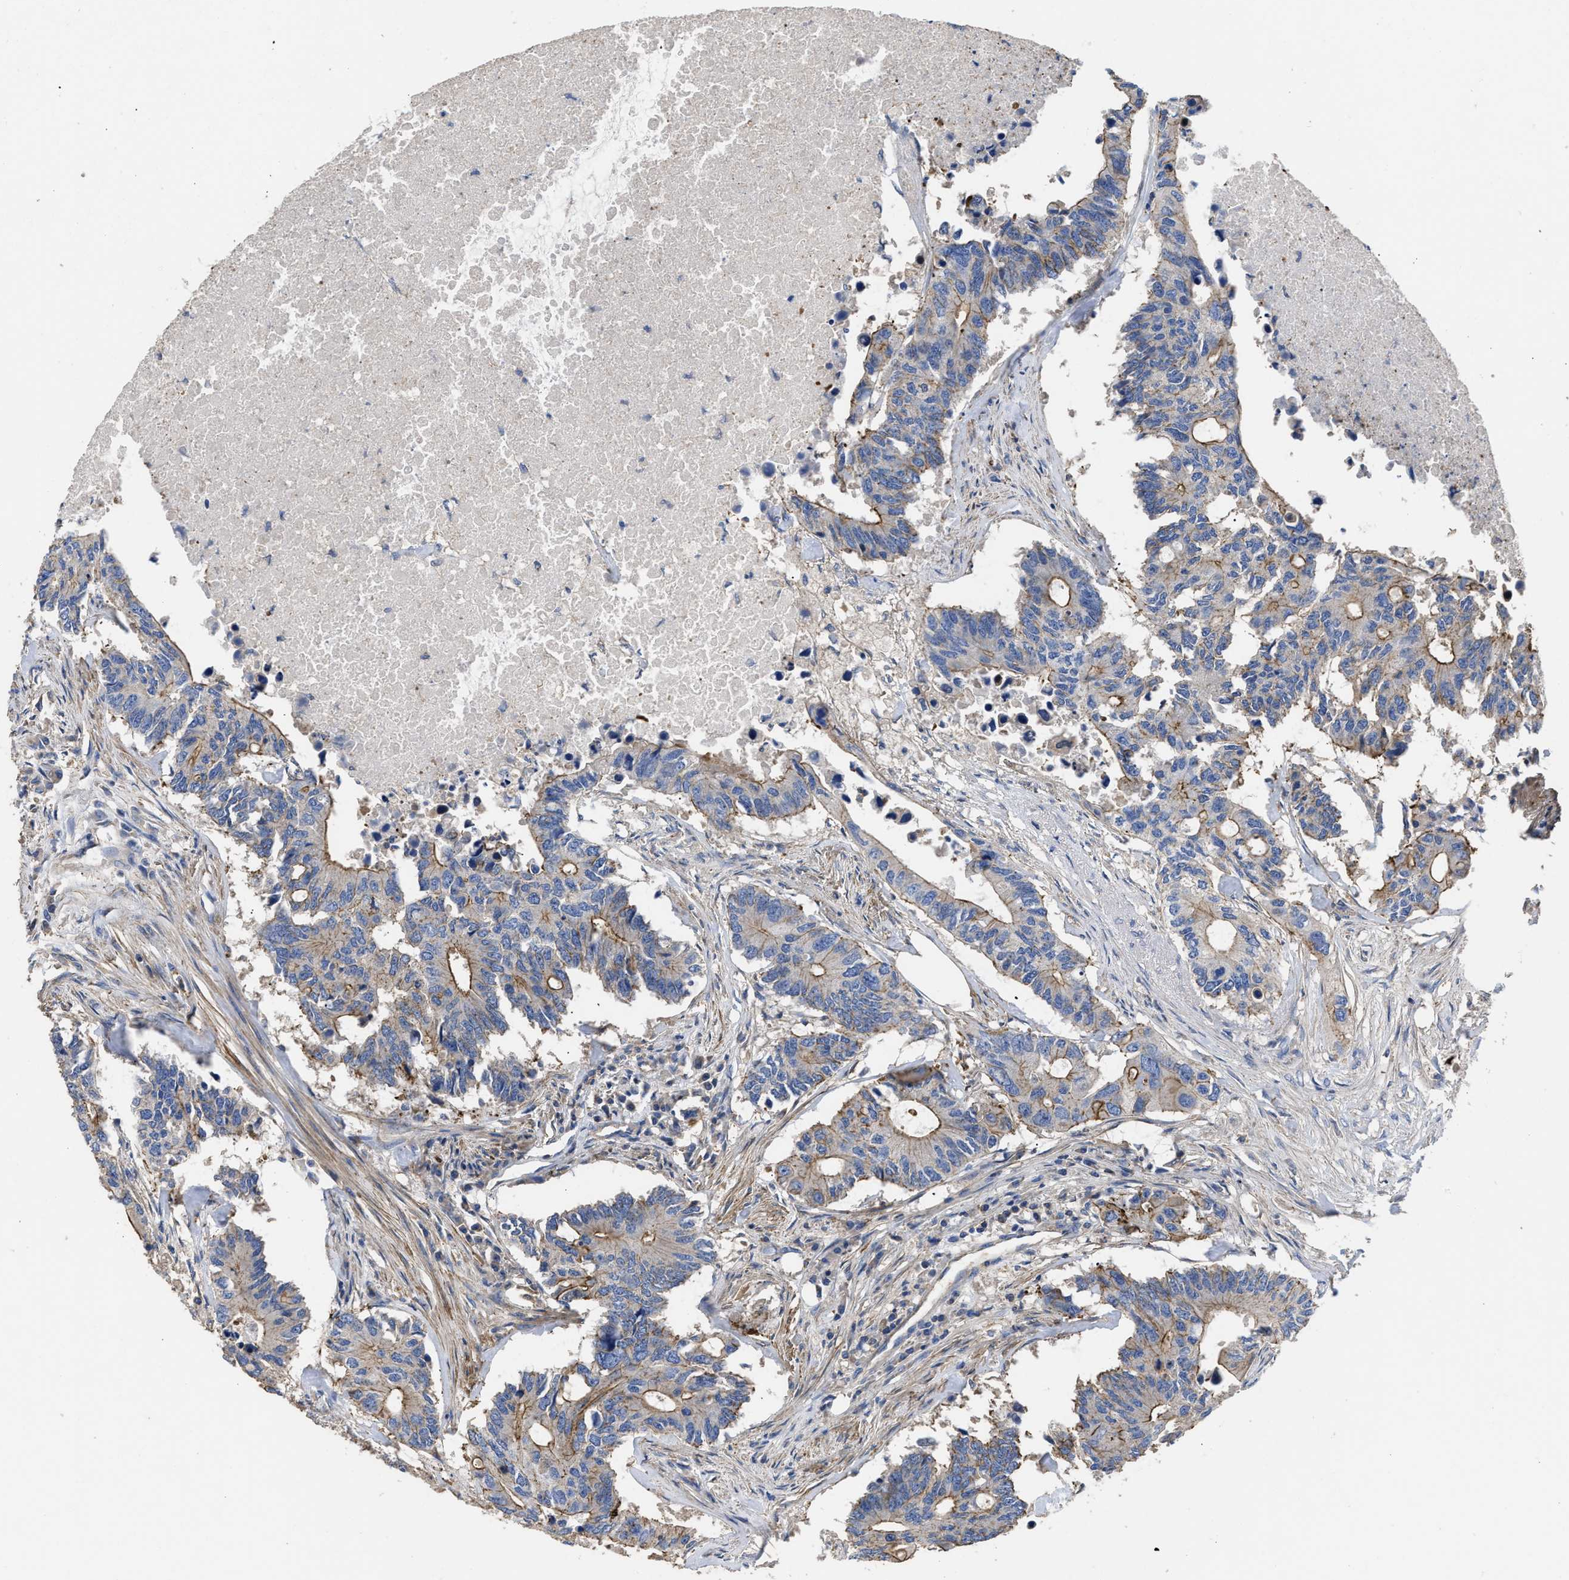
{"staining": {"intensity": "moderate", "quantity": "<25%", "location": "cytoplasmic/membranous"}, "tissue": "colorectal cancer", "cell_type": "Tumor cells", "image_type": "cancer", "snomed": [{"axis": "morphology", "description": "Adenocarcinoma, NOS"}, {"axis": "topography", "description": "Colon"}], "caption": "This image displays immunohistochemistry (IHC) staining of human colorectal cancer, with low moderate cytoplasmic/membranous staining in about <25% of tumor cells.", "gene": "USP4", "patient": {"sex": "male", "age": 71}}